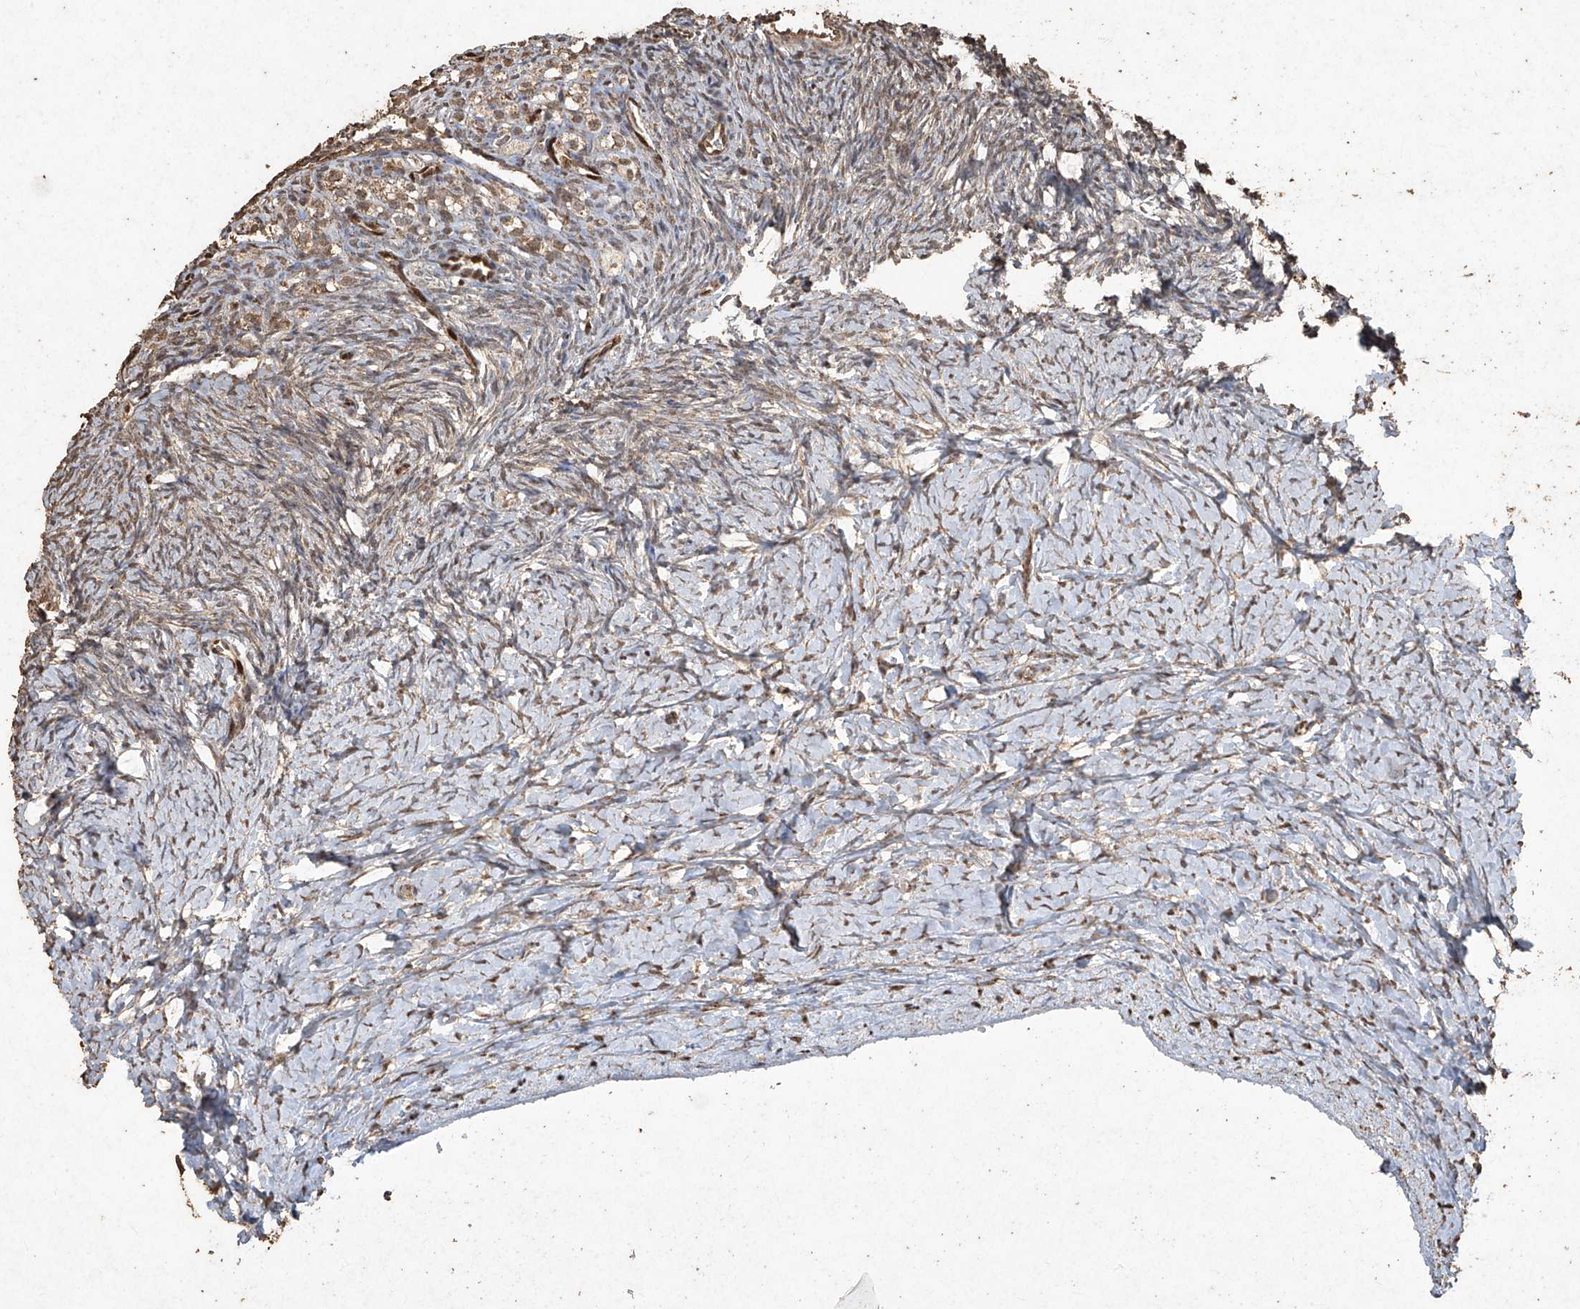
{"staining": {"intensity": "moderate", "quantity": ">75%", "location": "cytoplasmic/membranous"}, "tissue": "ovary", "cell_type": "Follicle cells", "image_type": "normal", "snomed": [{"axis": "morphology", "description": "Normal tissue, NOS"}, {"axis": "morphology", "description": "Developmental malformation"}, {"axis": "topography", "description": "Ovary"}], "caption": "Unremarkable ovary exhibits moderate cytoplasmic/membranous positivity in about >75% of follicle cells, visualized by immunohistochemistry. The staining is performed using DAB brown chromogen to label protein expression. The nuclei are counter-stained blue using hematoxylin.", "gene": "ERBB3", "patient": {"sex": "female", "age": 39}}